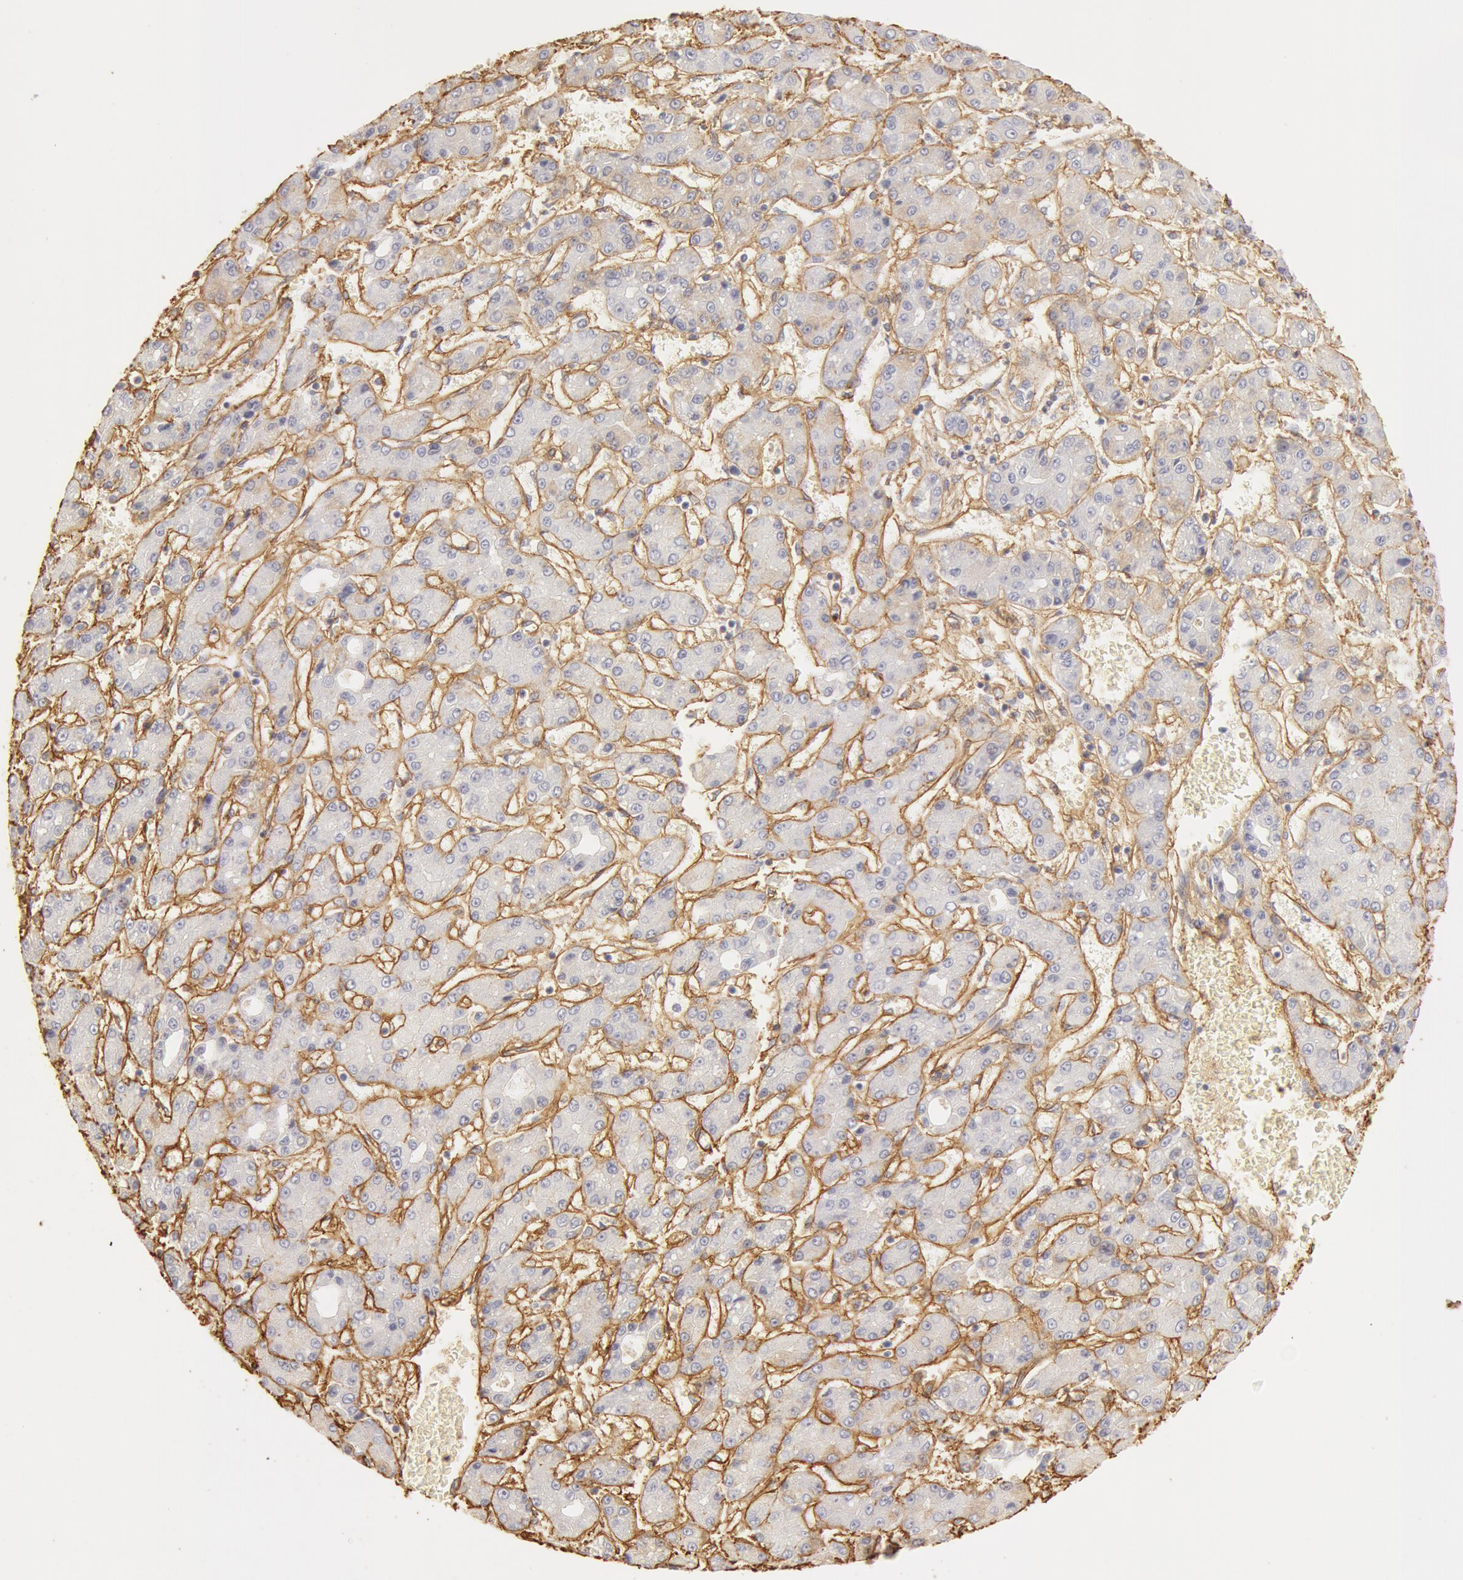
{"staining": {"intensity": "weak", "quantity": "<25%", "location": "cytoplasmic/membranous"}, "tissue": "liver cancer", "cell_type": "Tumor cells", "image_type": "cancer", "snomed": [{"axis": "morphology", "description": "Carcinoma, Hepatocellular, NOS"}, {"axis": "topography", "description": "Liver"}], "caption": "Tumor cells are negative for brown protein staining in liver cancer (hepatocellular carcinoma).", "gene": "COL4A1", "patient": {"sex": "male", "age": 69}}